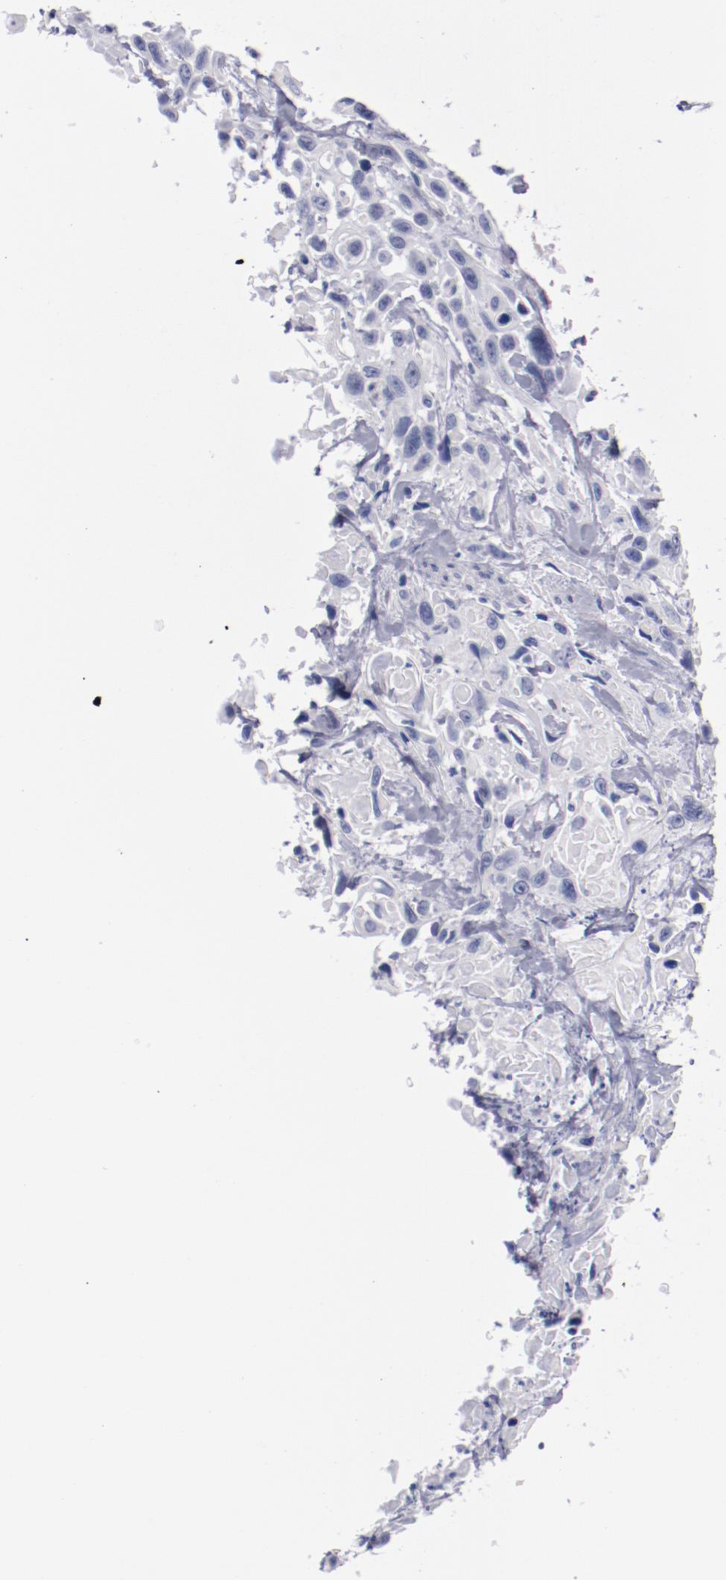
{"staining": {"intensity": "negative", "quantity": "none", "location": "none"}, "tissue": "urothelial cancer", "cell_type": "Tumor cells", "image_type": "cancer", "snomed": [{"axis": "morphology", "description": "Urothelial carcinoma, High grade"}, {"axis": "topography", "description": "Urinary bladder"}], "caption": "This is a micrograph of immunohistochemistry staining of urothelial carcinoma (high-grade), which shows no expression in tumor cells. Brightfield microscopy of IHC stained with DAB (3,3'-diaminobenzidine) (brown) and hematoxylin (blue), captured at high magnification.", "gene": "HNF1B", "patient": {"sex": "female", "age": 84}}